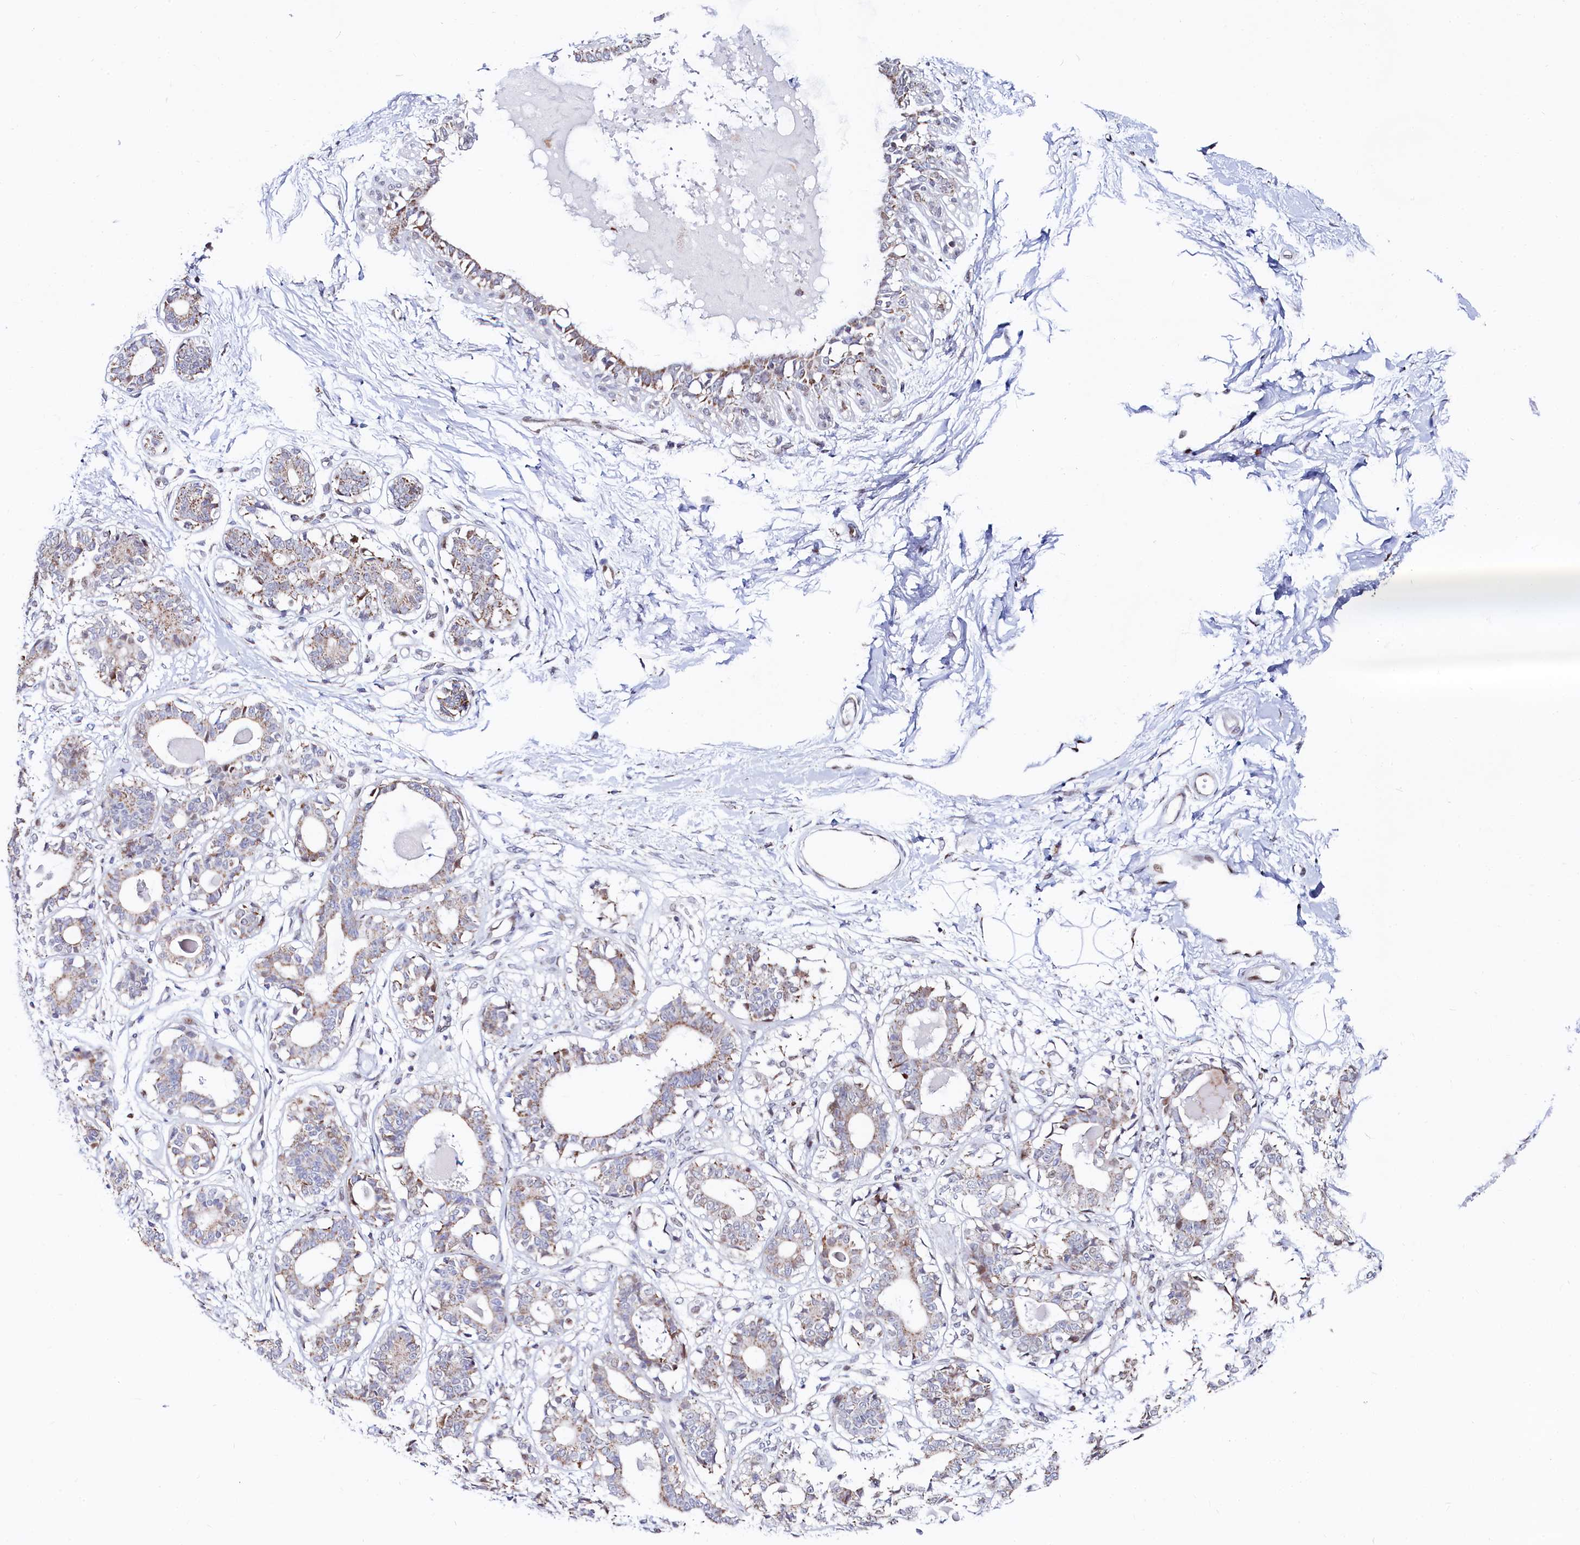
{"staining": {"intensity": "weak", "quantity": "25%-75%", "location": "cytoplasmic/membranous"}, "tissue": "breast", "cell_type": "Adipocytes", "image_type": "normal", "snomed": [{"axis": "morphology", "description": "Normal tissue, NOS"}, {"axis": "topography", "description": "Breast"}], "caption": "Immunohistochemistry (IHC) staining of unremarkable breast, which demonstrates low levels of weak cytoplasmic/membranous staining in approximately 25%-75% of adipocytes indicating weak cytoplasmic/membranous protein positivity. The staining was performed using DAB (brown) for protein detection and nuclei were counterstained in hematoxylin (blue).", "gene": "HDGFL3", "patient": {"sex": "female", "age": 45}}